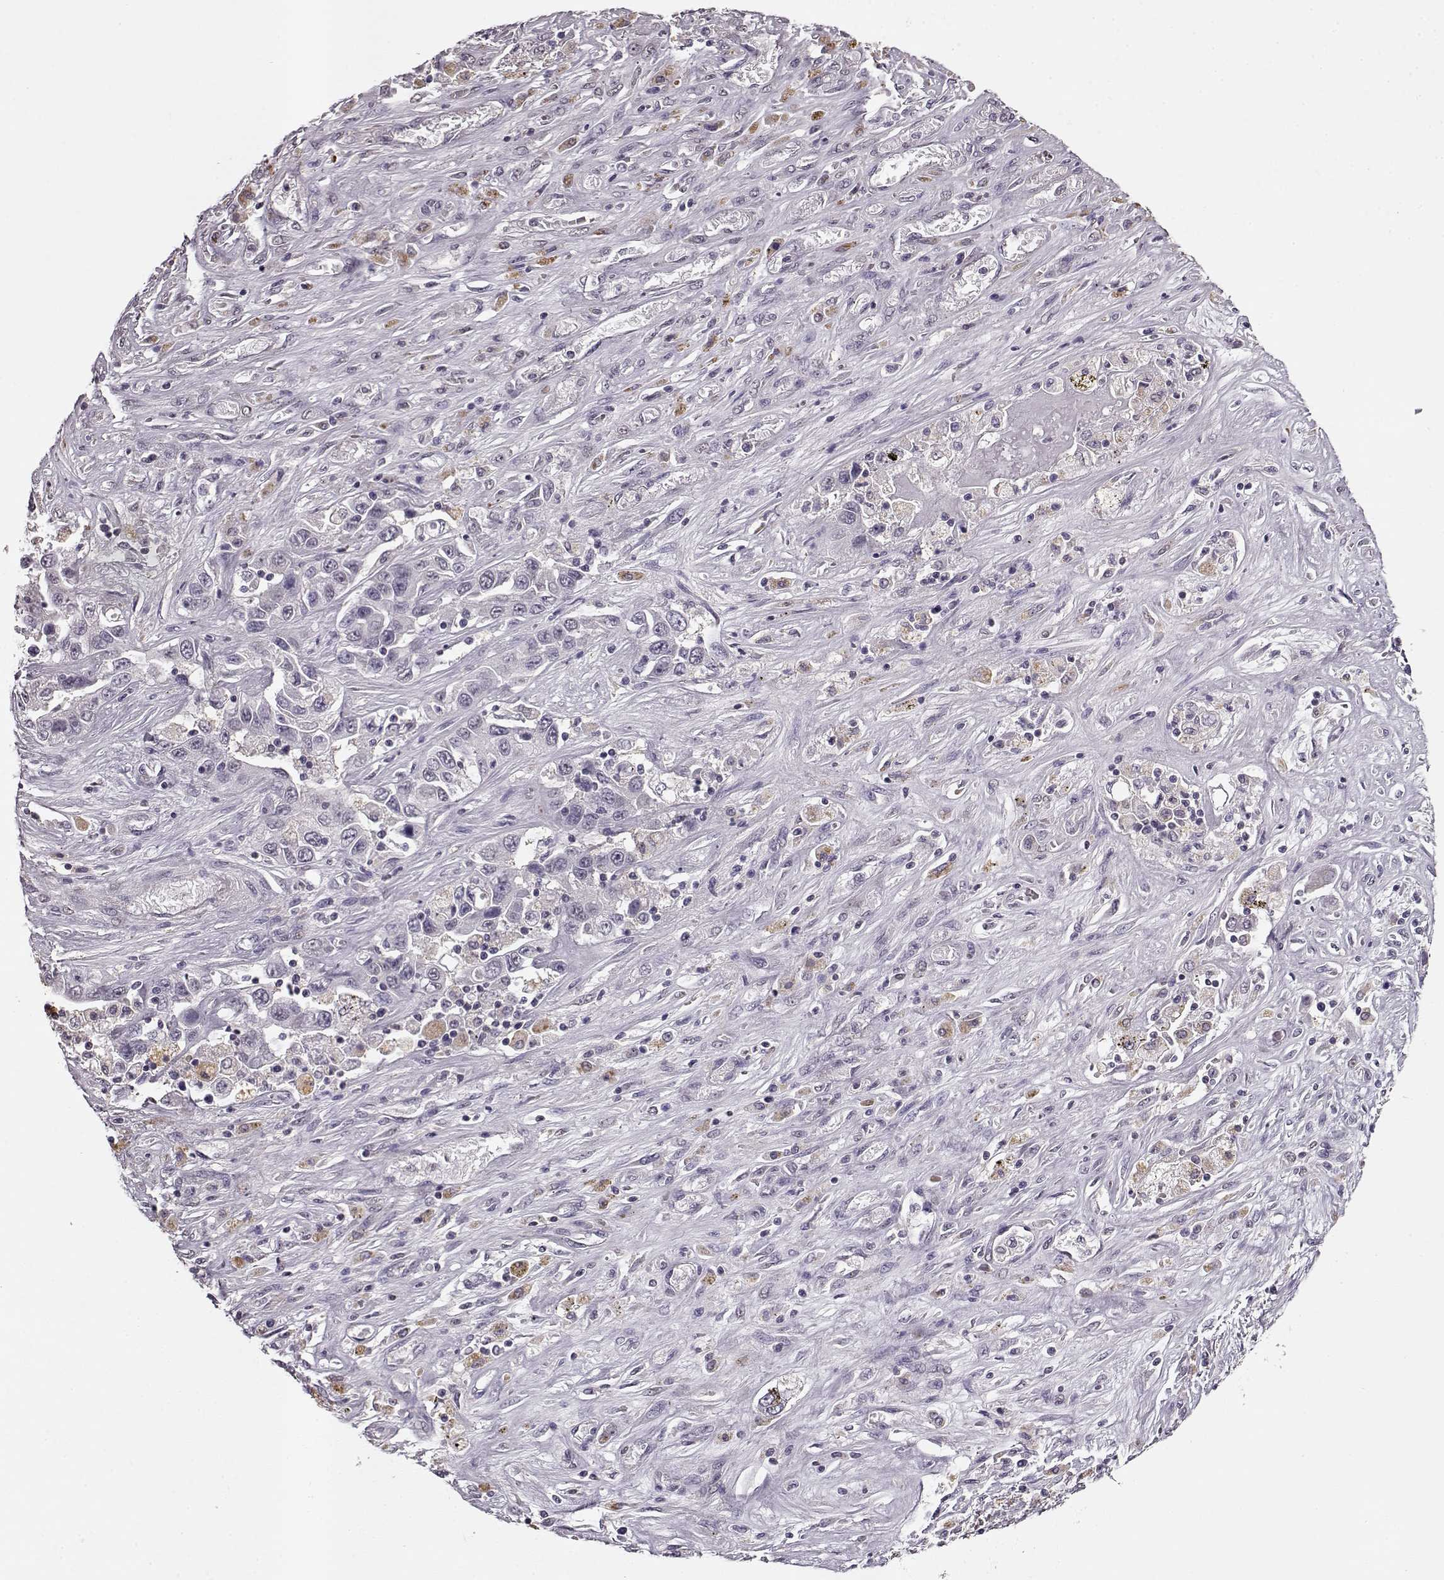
{"staining": {"intensity": "weak", "quantity": "<25%", "location": "cytoplasmic/membranous"}, "tissue": "liver cancer", "cell_type": "Tumor cells", "image_type": "cancer", "snomed": [{"axis": "morphology", "description": "Cholangiocarcinoma"}, {"axis": "topography", "description": "Liver"}], "caption": "This histopathology image is of cholangiocarcinoma (liver) stained with IHC to label a protein in brown with the nuclei are counter-stained blue. There is no positivity in tumor cells.", "gene": "RP1L1", "patient": {"sex": "female", "age": 52}}